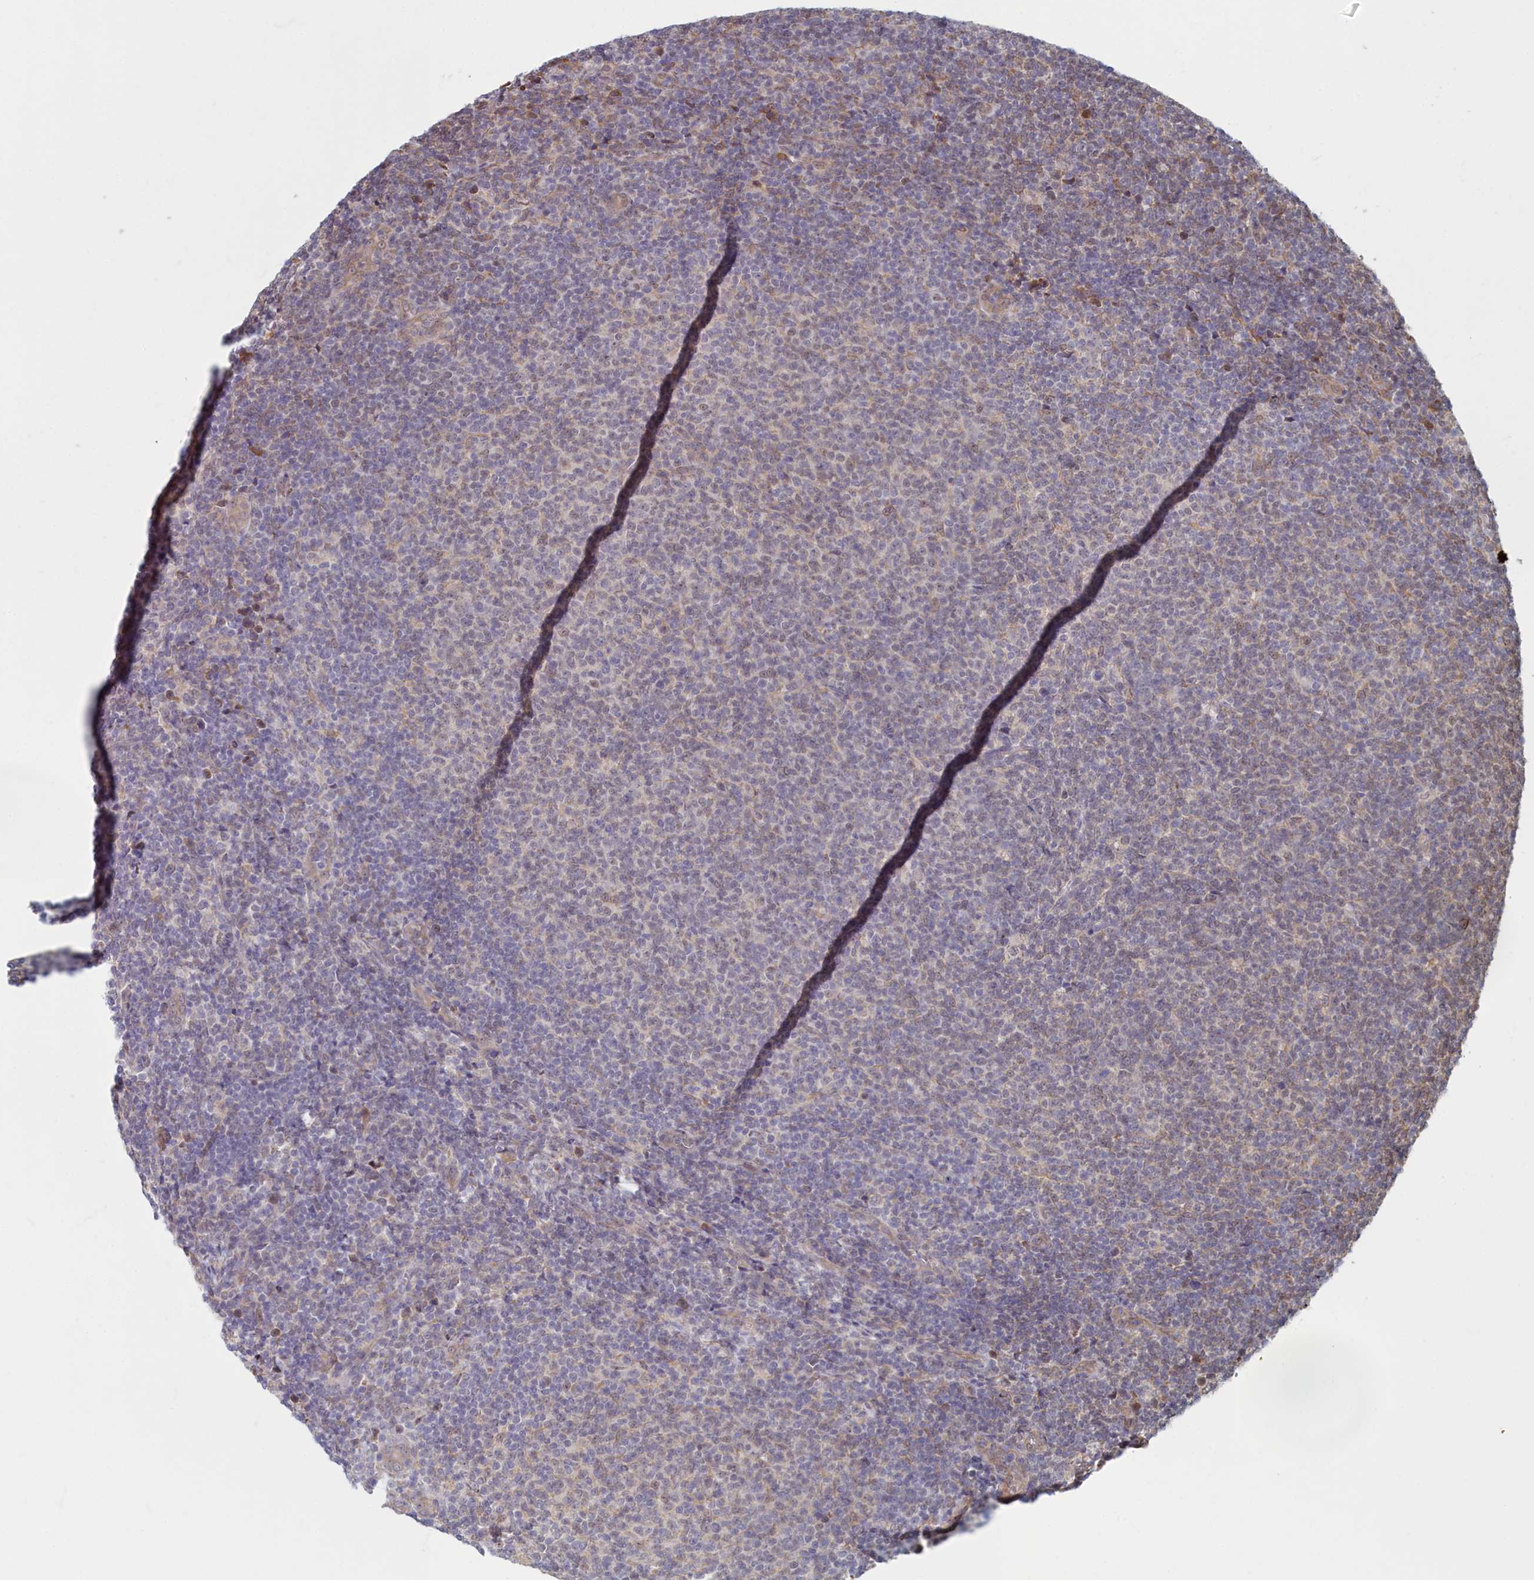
{"staining": {"intensity": "negative", "quantity": "none", "location": "none"}, "tissue": "lymphoma", "cell_type": "Tumor cells", "image_type": "cancer", "snomed": [{"axis": "morphology", "description": "Malignant lymphoma, non-Hodgkin's type, Low grade"}, {"axis": "topography", "description": "Lymph node"}], "caption": "DAB (3,3'-diaminobenzidine) immunohistochemical staining of lymphoma exhibits no significant positivity in tumor cells.", "gene": "MAK16", "patient": {"sex": "male", "age": 66}}